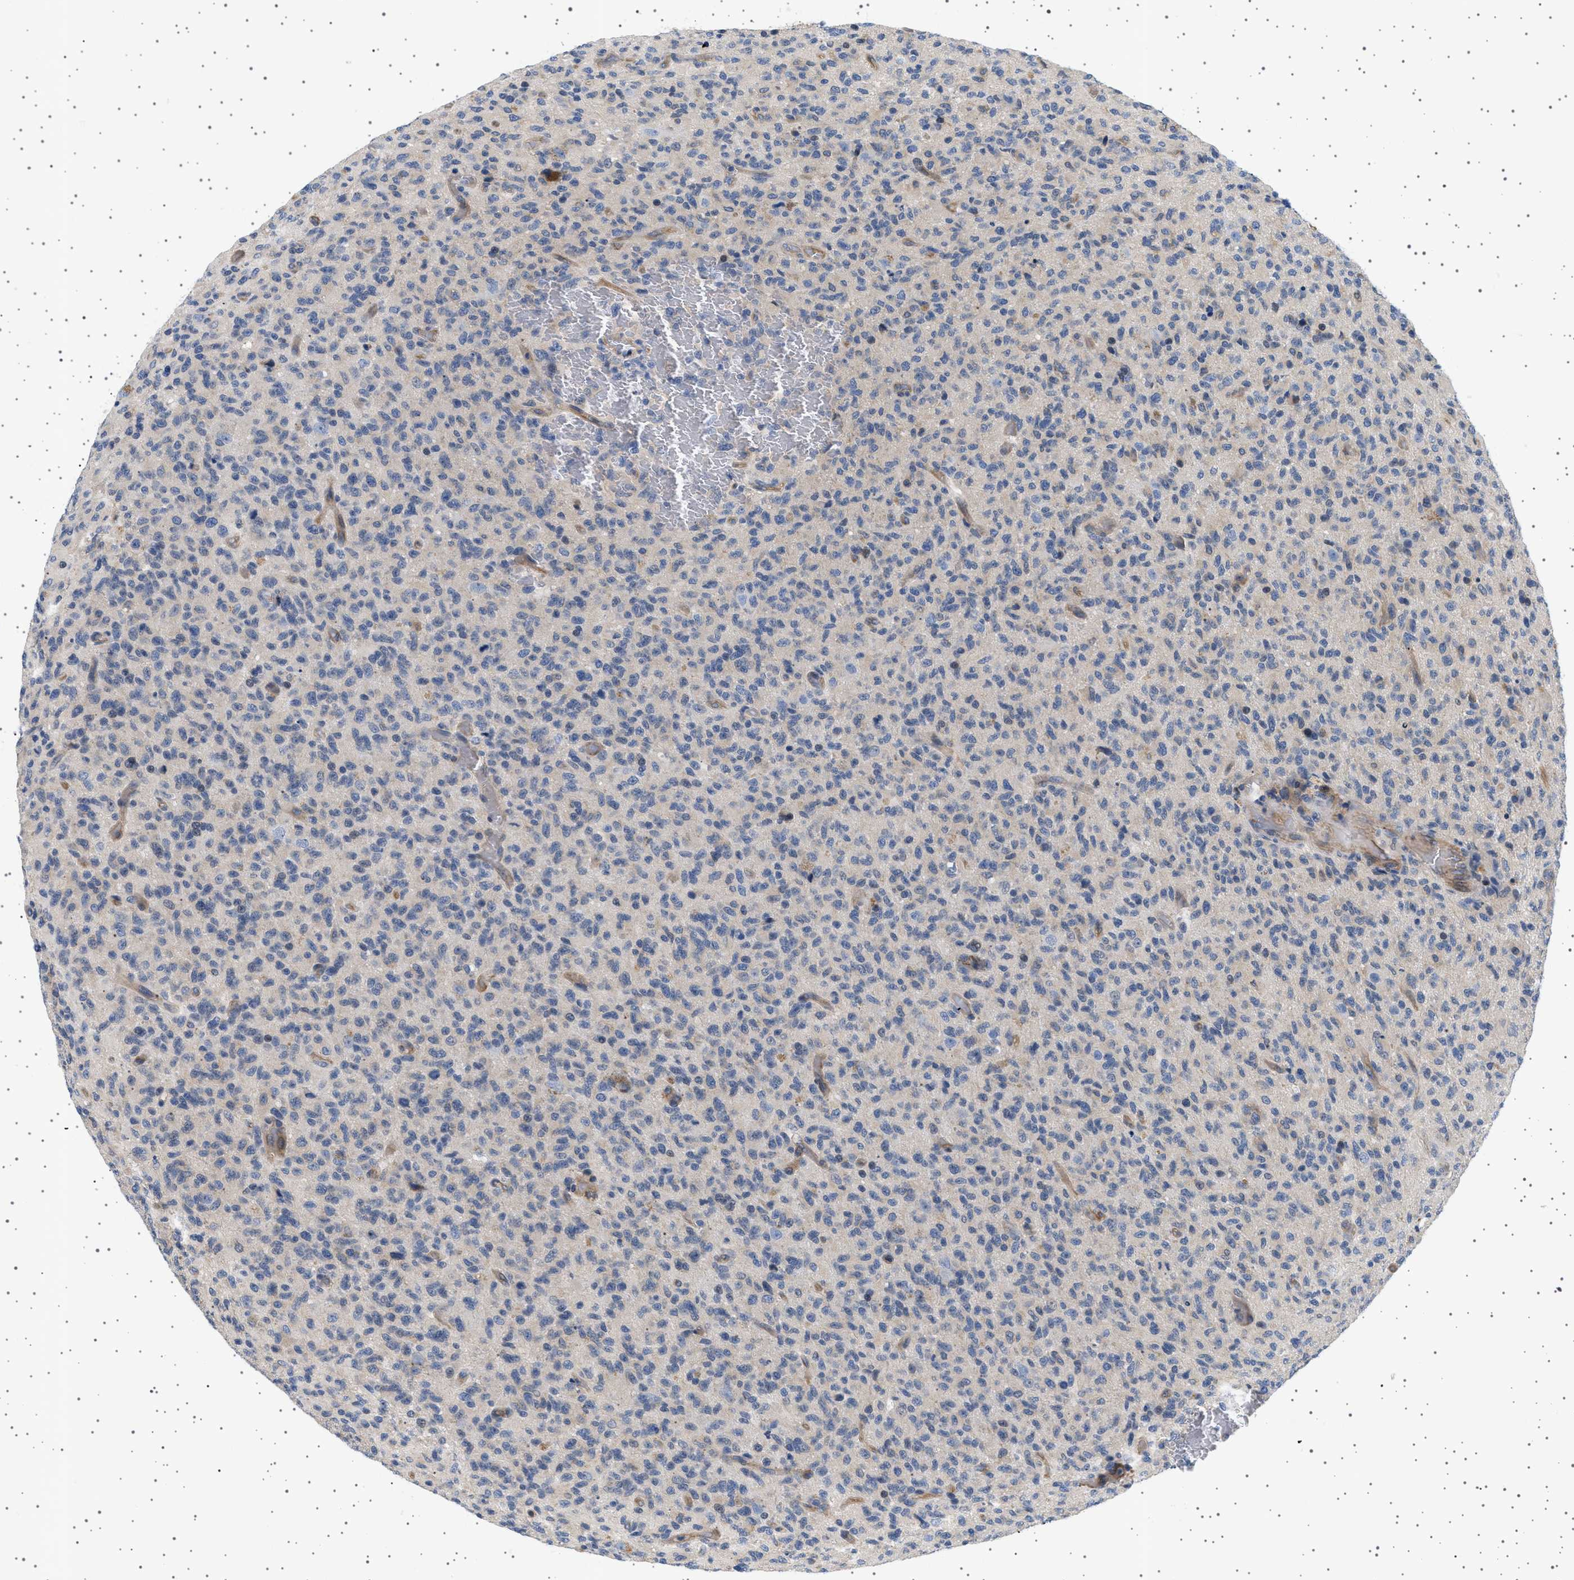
{"staining": {"intensity": "negative", "quantity": "none", "location": "none"}, "tissue": "glioma", "cell_type": "Tumor cells", "image_type": "cancer", "snomed": [{"axis": "morphology", "description": "Glioma, malignant, High grade"}, {"axis": "topography", "description": "Brain"}], "caption": "Immunohistochemistry (IHC) histopathology image of neoplastic tissue: glioma stained with DAB (3,3'-diaminobenzidine) displays no significant protein positivity in tumor cells.", "gene": "PLPP6", "patient": {"sex": "male", "age": 71}}